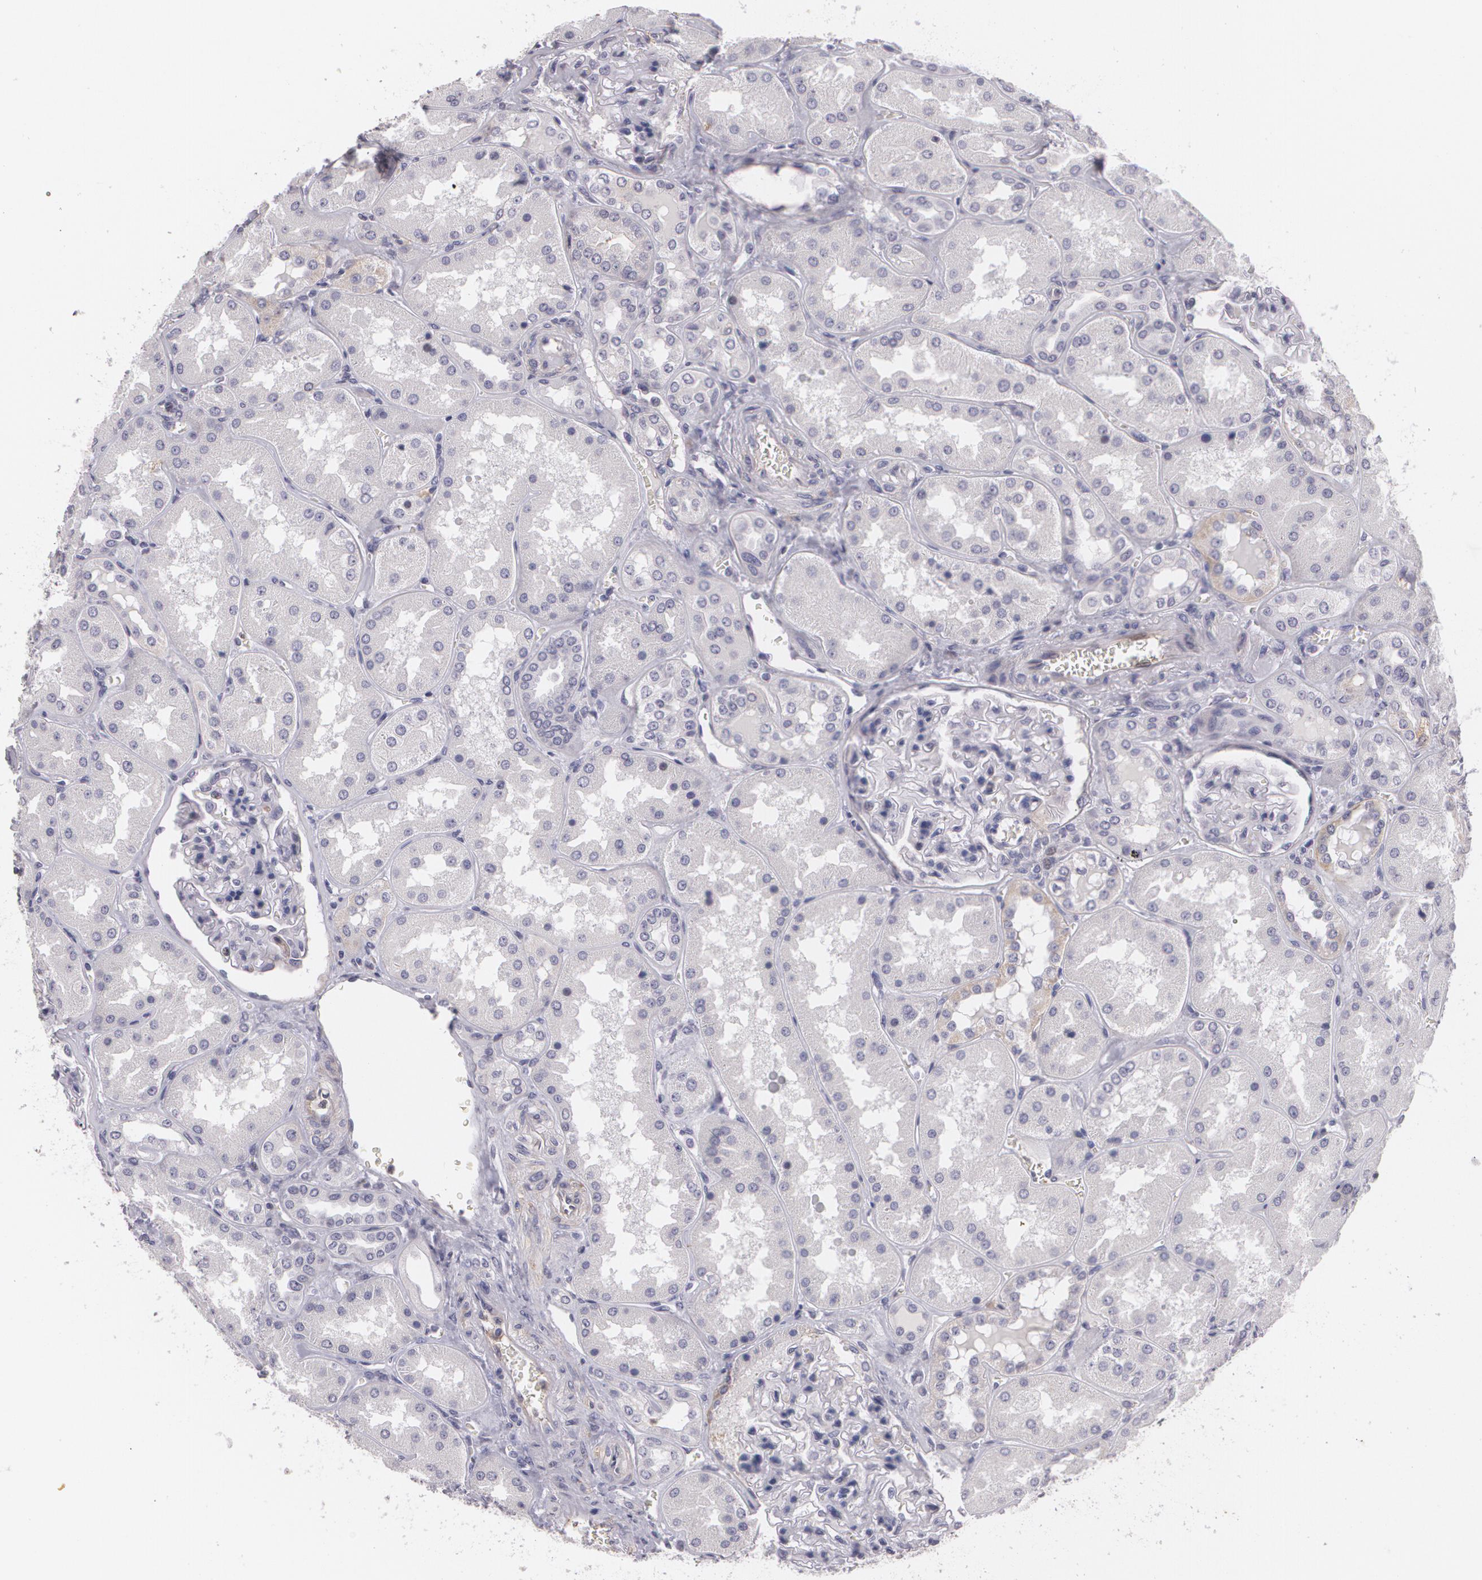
{"staining": {"intensity": "negative", "quantity": "none", "location": "none"}, "tissue": "kidney", "cell_type": "Cells in glomeruli", "image_type": "normal", "snomed": [{"axis": "morphology", "description": "Normal tissue, NOS"}, {"axis": "topography", "description": "Kidney"}], "caption": "Immunohistochemistry (IHC) histopathology image of normal kidney: human kidney stained with DAB (3,3'-diaminobenzidine) displays no significant protein positivity in cells in glomeruli. (DAB (3,3'-diaminobenzidine) immunohistochemistry (IHC) with hematoxylin counter stain).", "gene": "KCNA4", "patient": {"sex": "female", "age": 56}}